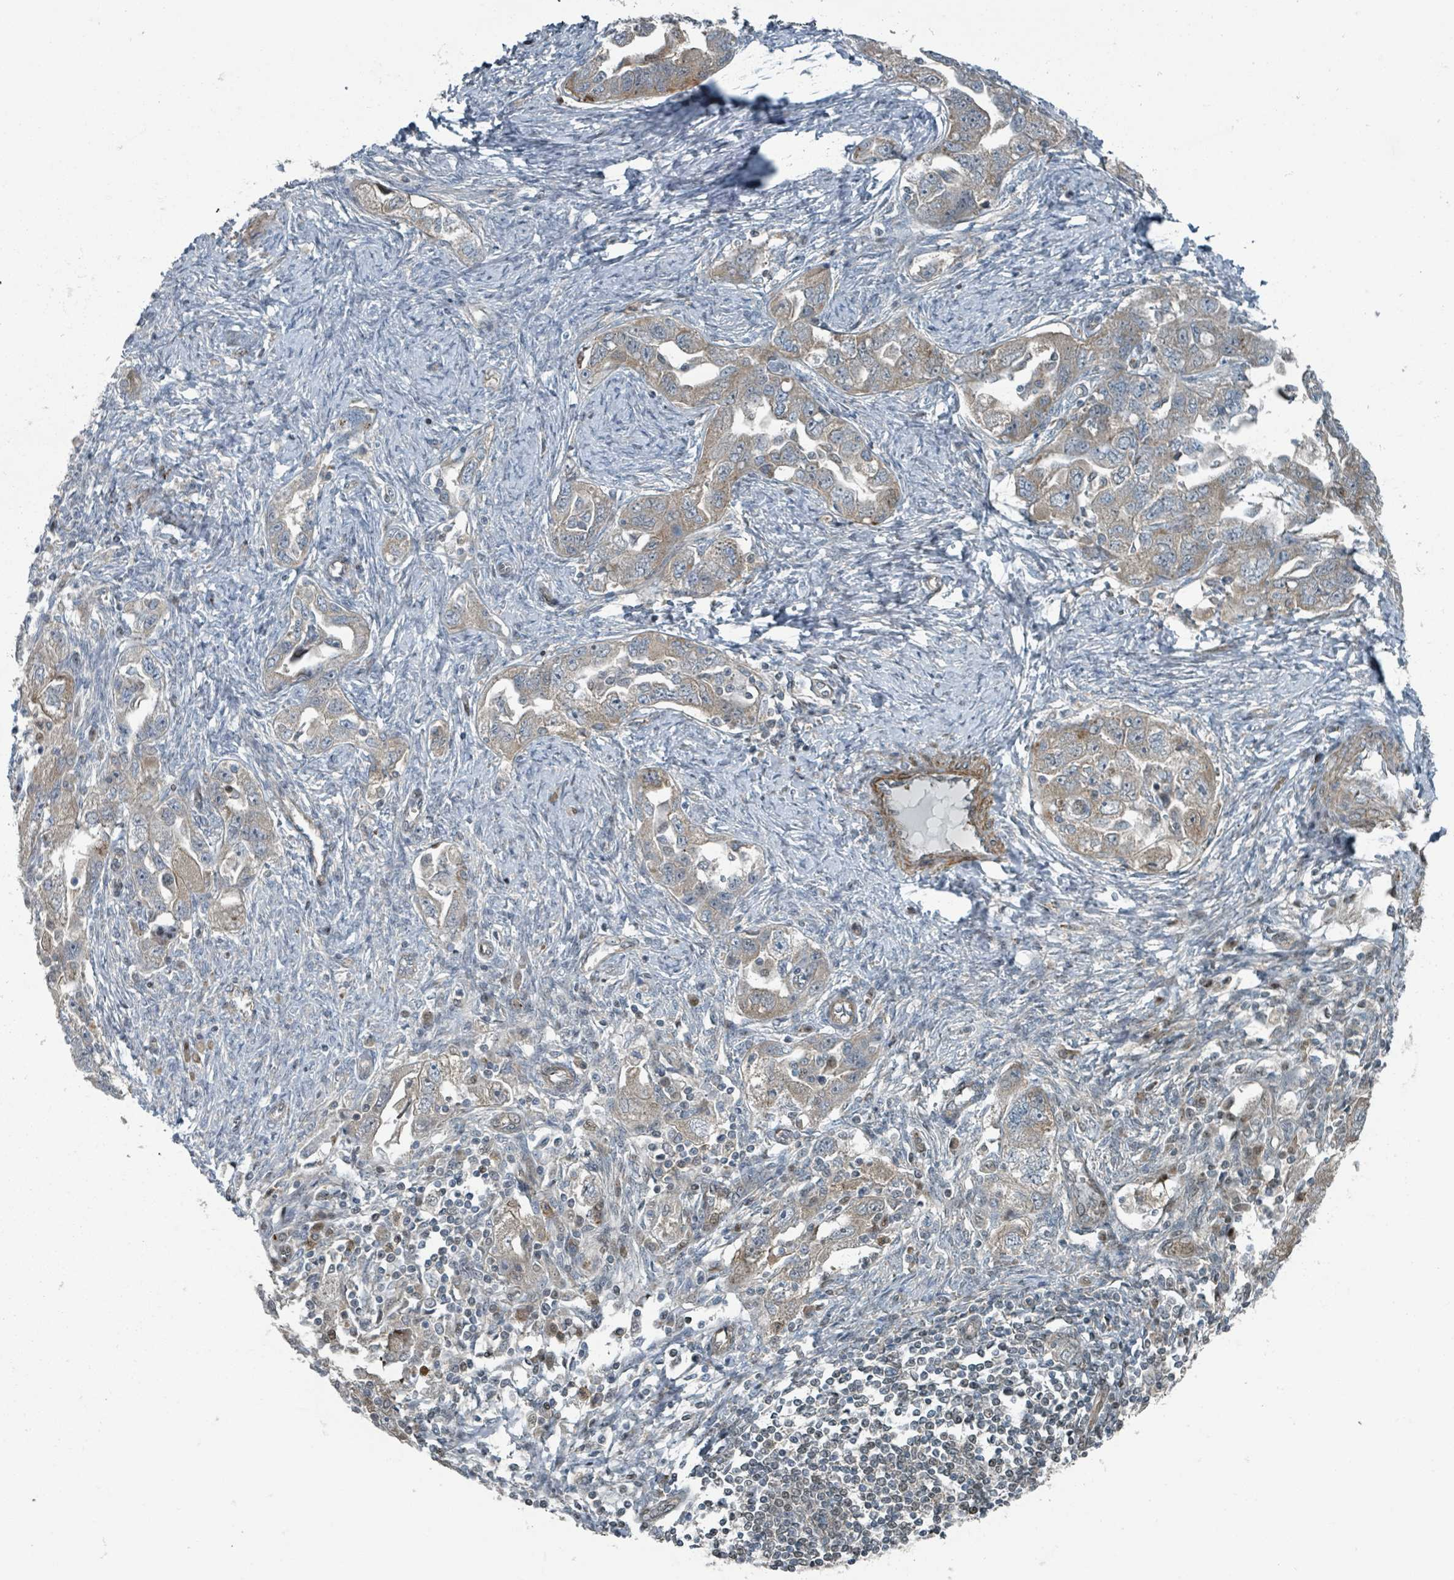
{"staining": {"intensity": "weak", "quantity": ">75%", "location": "cytoplasmic/membranous"}, "tissue": "ovarian cancer", "cell_type": "Tumor cells", "image_type": "cancer", "snomed": [{"axis": "morphology", "description": "Carcinoma, NOS"}, {"axis": "morphology", "description": "Cystadenocarcinoma, serous, NOS"}, {"axis": "topography", "description": "Ovary"}], "caption": "Tumor cells show low levels of weak cytoplasmic/membranous expression in approximately >75% of cells in human ovarian cancer (carcinoma).", "gene": "RHPN2", "patient": {"sex": "female", "age": 69}}